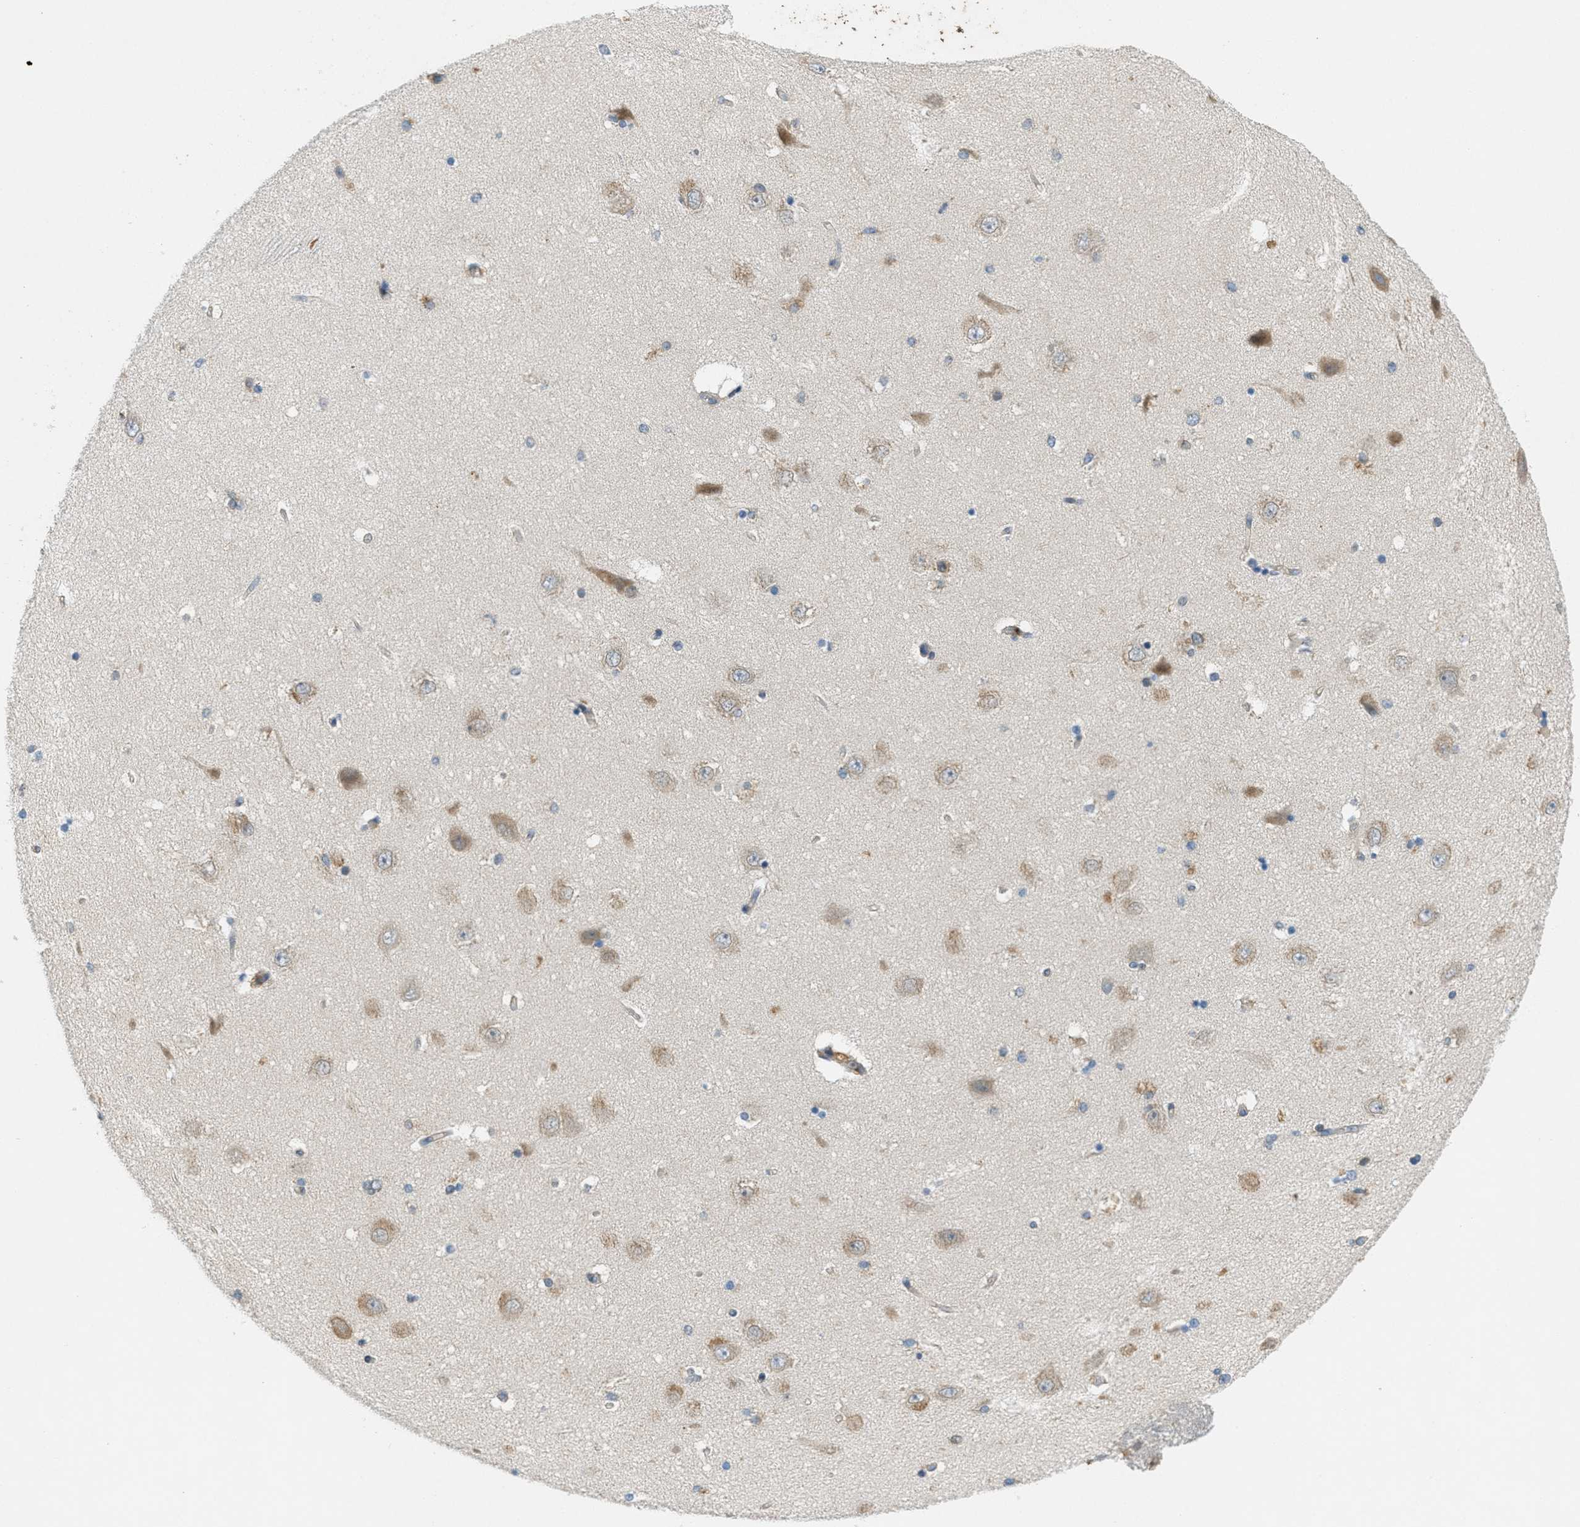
{"staining": {"intensity": "weak", "quantity": "<25%", "location": "cytoplasmic/membranous"}, "tissue": "hippocampus", "cell_type": "Glial cells", "image_type": "normal", "snomed": [{"axis": "morphology", "description": "Normal tissue, NOS"}, {"axis": "topography", "description": "Hippocampus"}], "caption": "High power microscopy histopathology image of an immunohistochemistry (IHC) image of benign hippocampus, revealing no significant positivity in glial cells. (Brightfield microscopy of DAB (3,3'-diaminobenzidine) IHC at high magnification).", "gene": "SIGMAR1", "patient": {"sex": "female", "age": 54}}